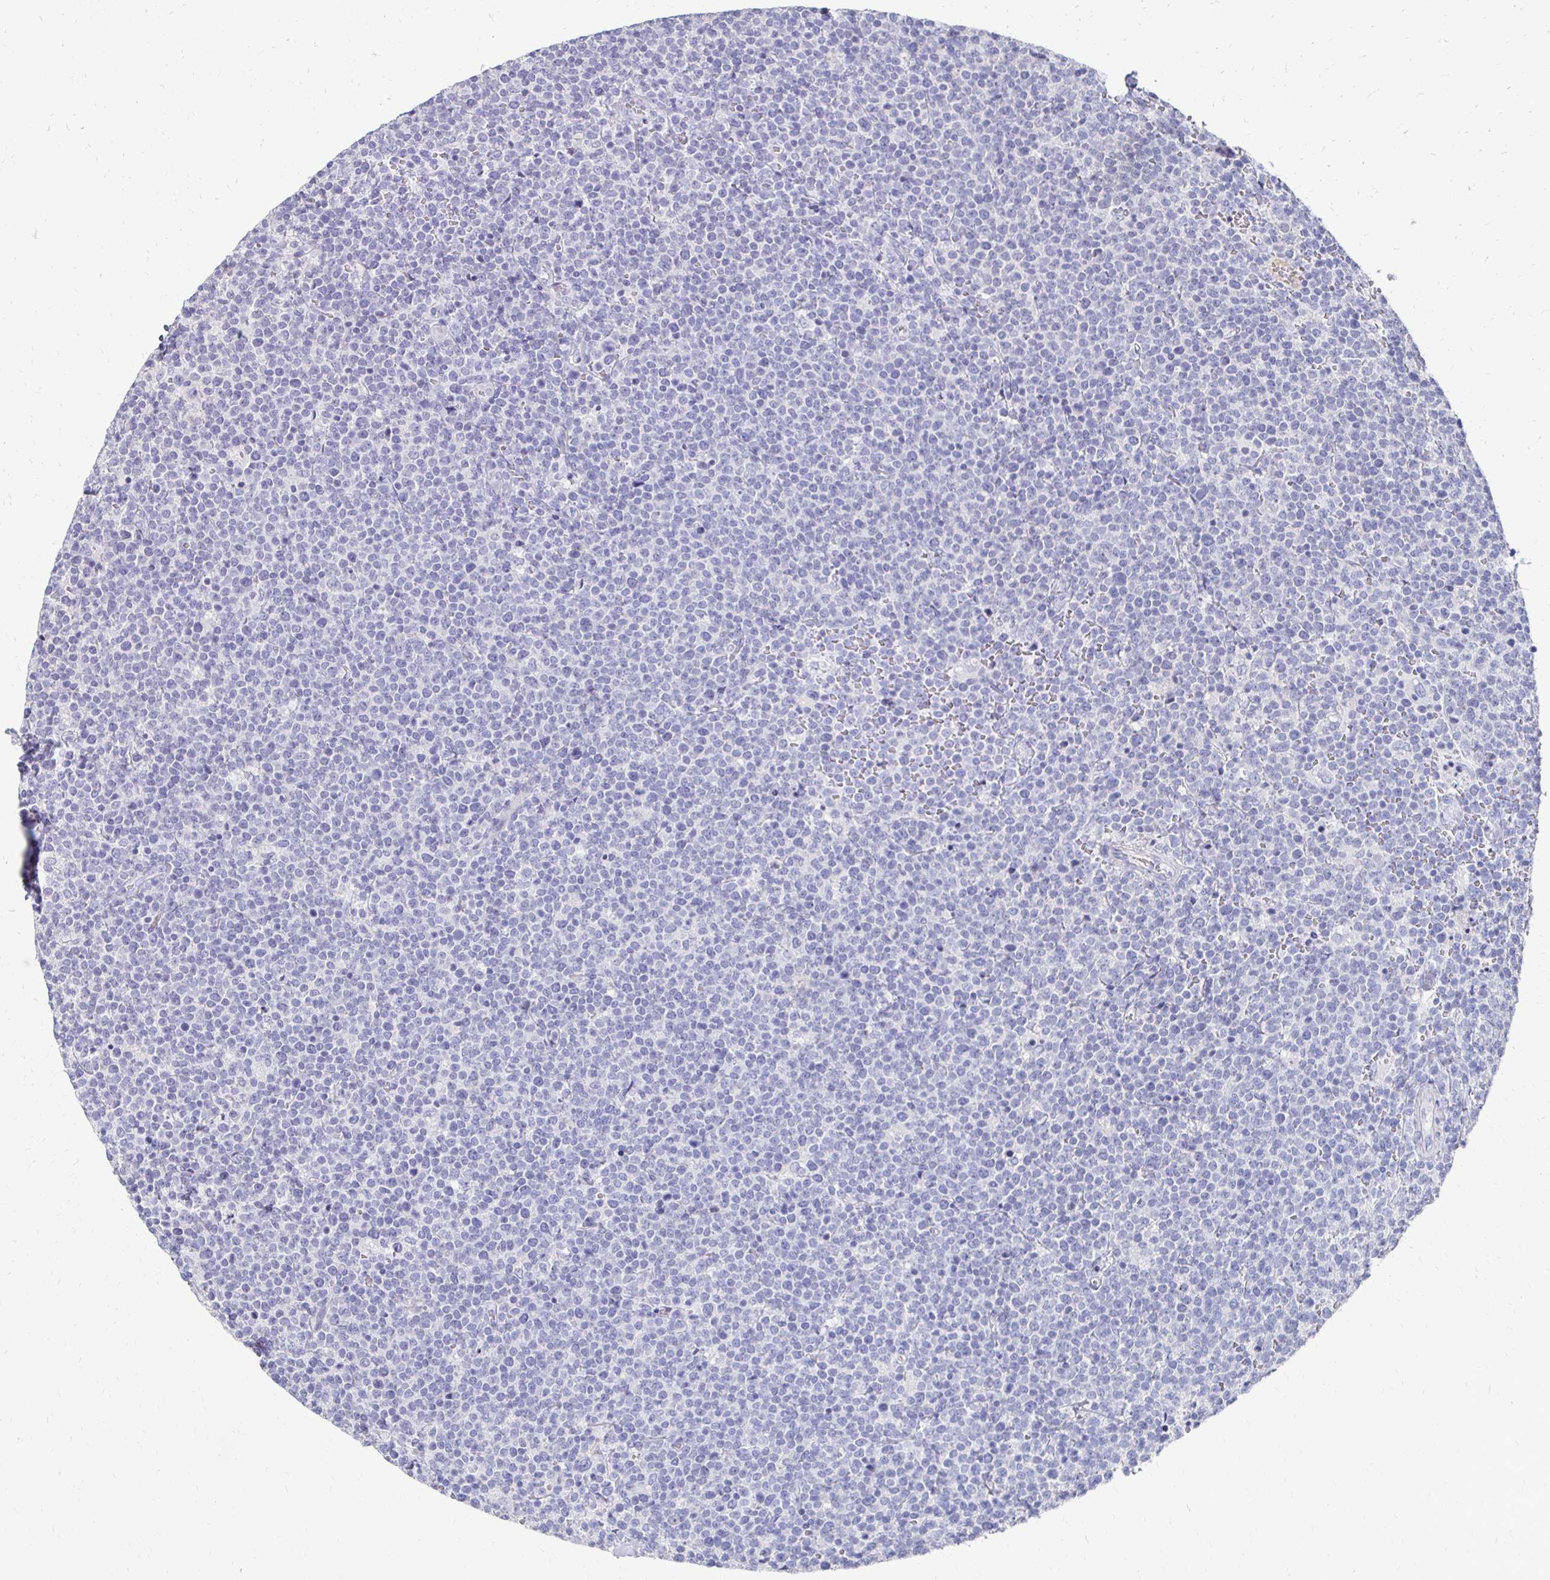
{"staining": {"intensity": "negative", "quantity": "none", "location": "none"}, "tissue": "lymphoma", "cell_type": "Tumor cells", "image_type": "cancer", "snomed": [{"axis": "morphology", "description": "Malignant lymphoma, non-Hodgkin's type, High grade"}, {"axis": "topography", "description": "Lymph node"}], "caption": "A high-resolution image shows immunohistochemistry (IHC) staining of high-grade malignant lymphoma, non-Hodgkin's type, which displays no significant positivity in tumor cells.", "gene": "SYCP3", "patient": {"sex": "male", "age": 61}}